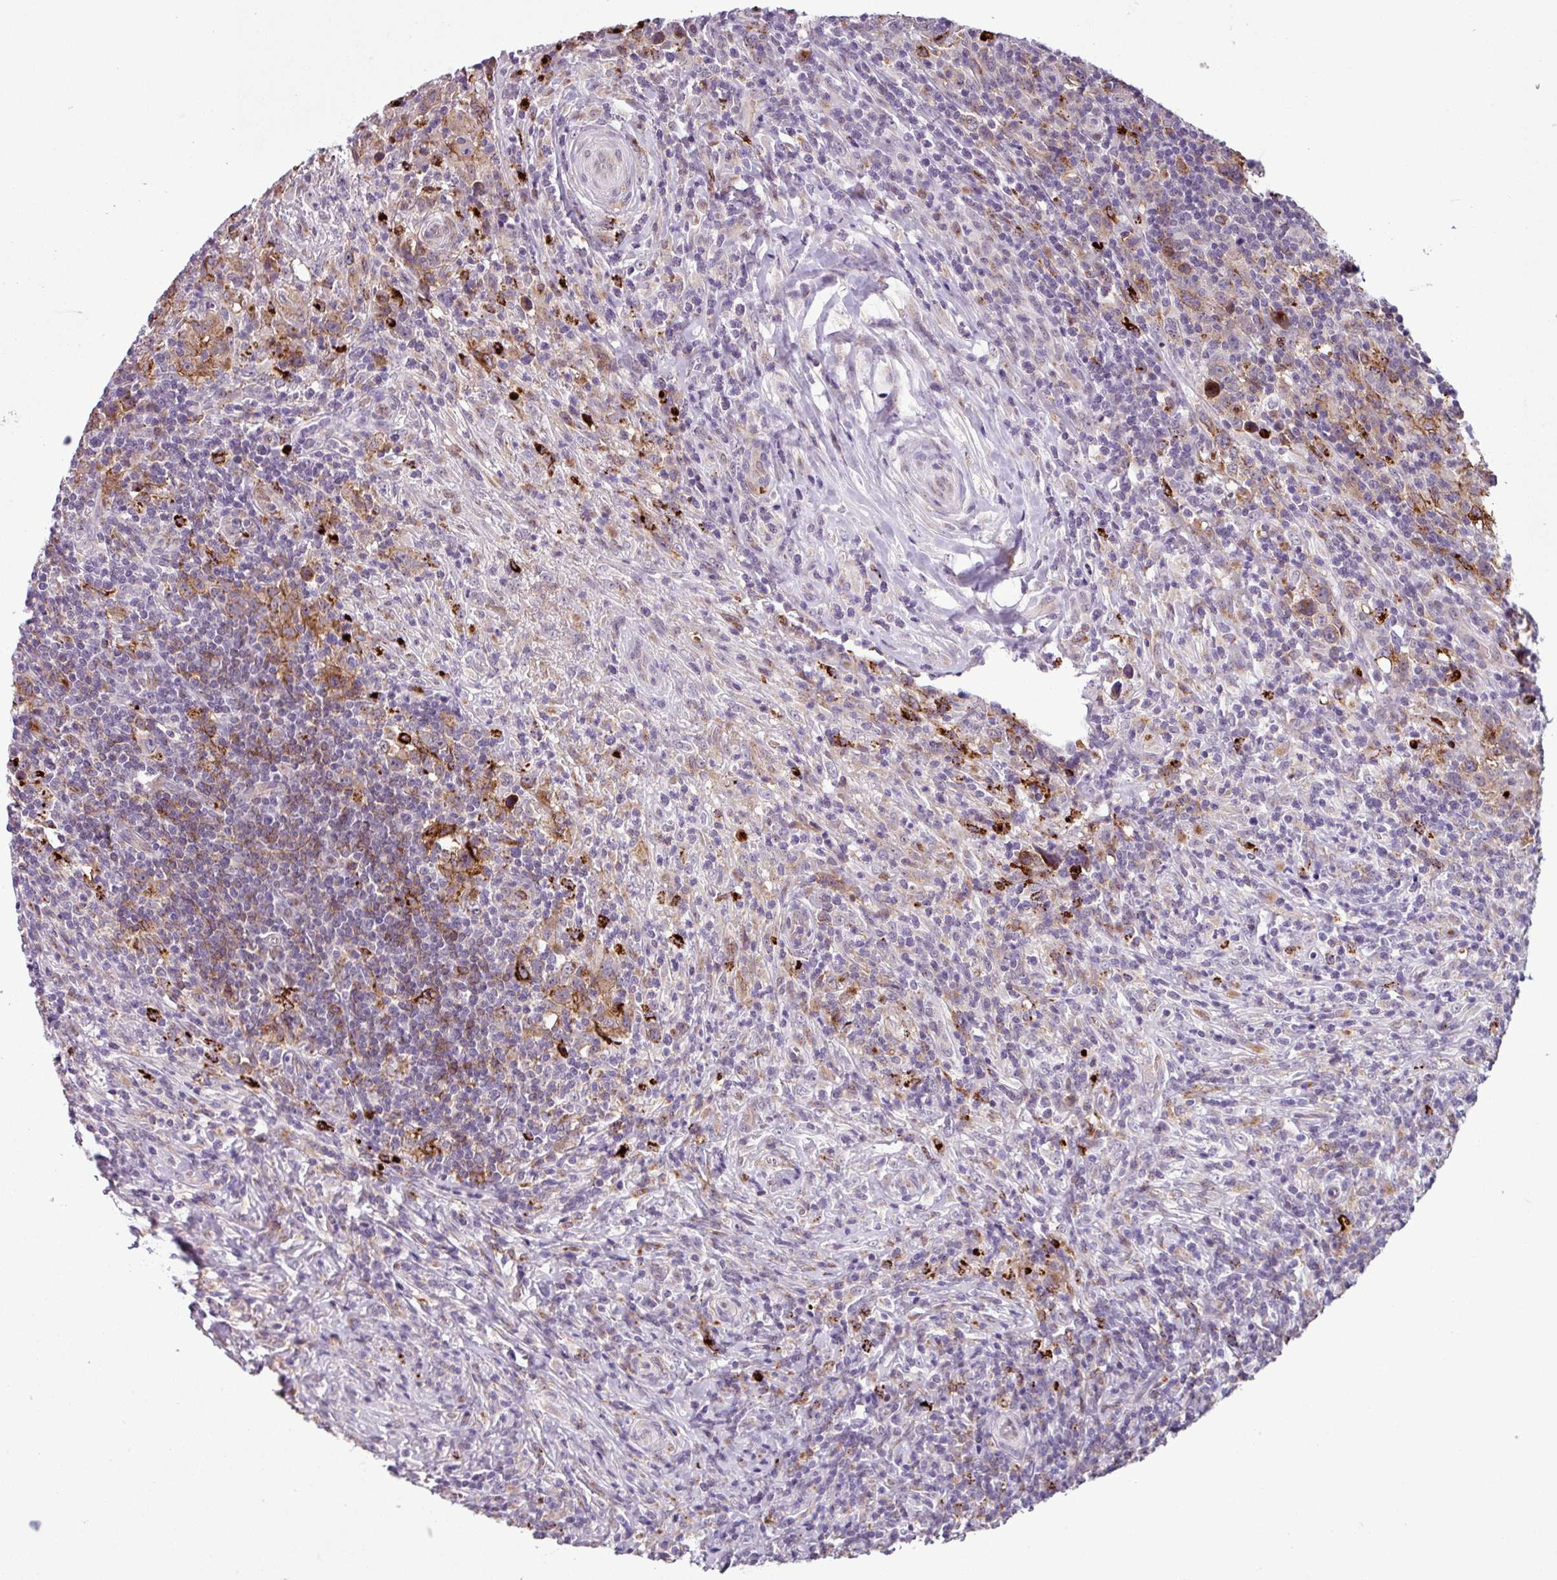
{"staining": {"intensity": "moderate", "quantity": "<25%", "location": "cytoplasmic/membranous"}, "tissue": "lymphoma", "cell_type": "Tumor cells", "image_type": "cancer", "snomed": [{"axis": "morphology", "description": "Hodgkin's disease, NOS"}, {"axis": "topography", "description": "Lymph node"}], "caption": "Moderate cytoplasmic/membranous expression for a protein is seen in approximately <25% of tumor cells of lymphoma using IHC.", "gene": "C9orf24", "patient": {"sex": "female", "age": 18}}